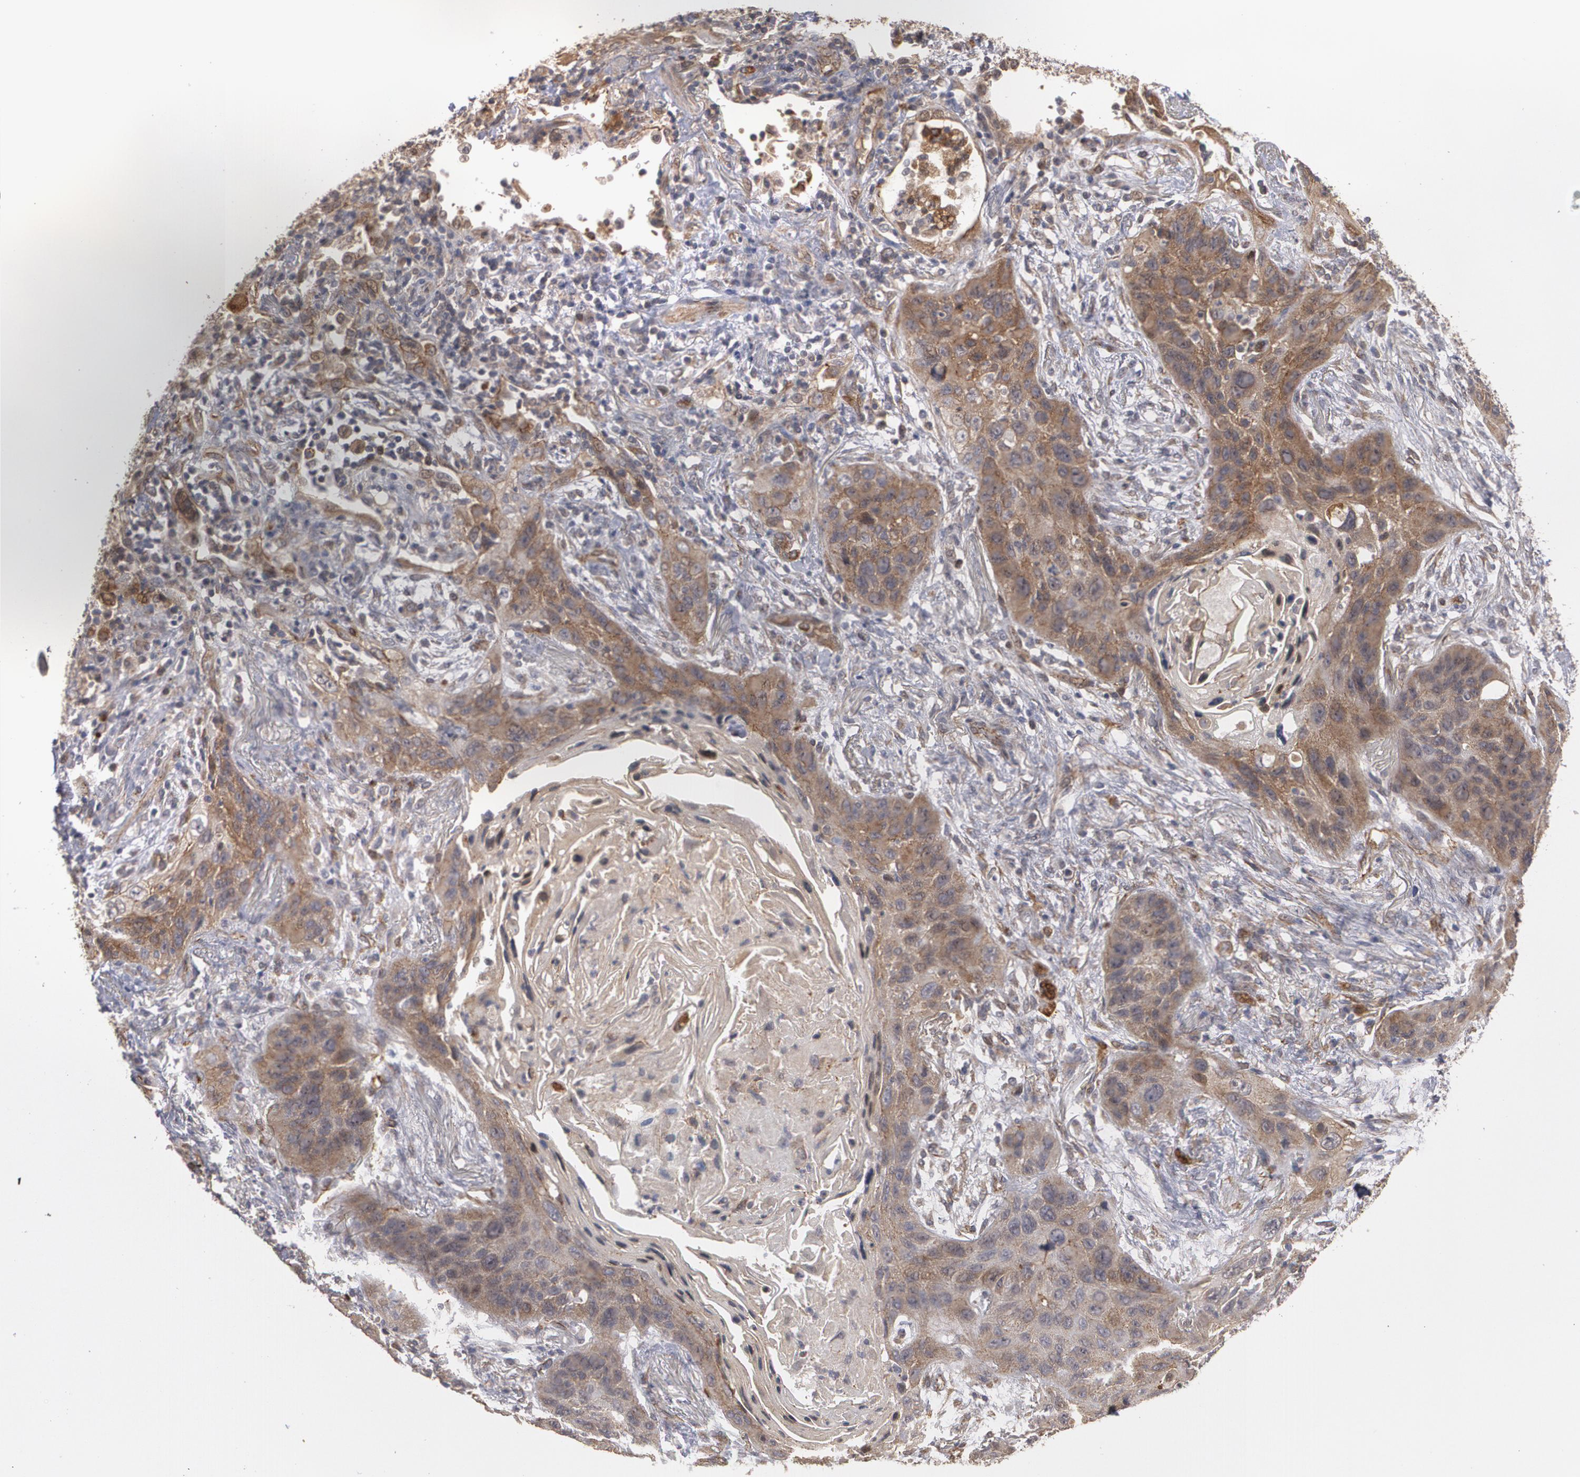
{"staining": {"intensity": "moderate", "quantity": ">75%", "location": "cytoplasmic/membranous"}, "tissue": "lung cancer", "cell_type": "Tumor cells", "image_type": "cancer", "snomed": [{"axis": "morphology", "description": "Squamous cell carcinoma, NOS"}, {"axis": "topography", "description": "Lung"}], "caption": "A histopathology image showing moderate cytoplasmic/membranous positivity in approximately >75% of tumor cells in squamous cell carcinoma (lung), as visualized by brown immunohistochemical staining.", "gene": "TJP1", "patient": {"sex": "female", "age": 67}}